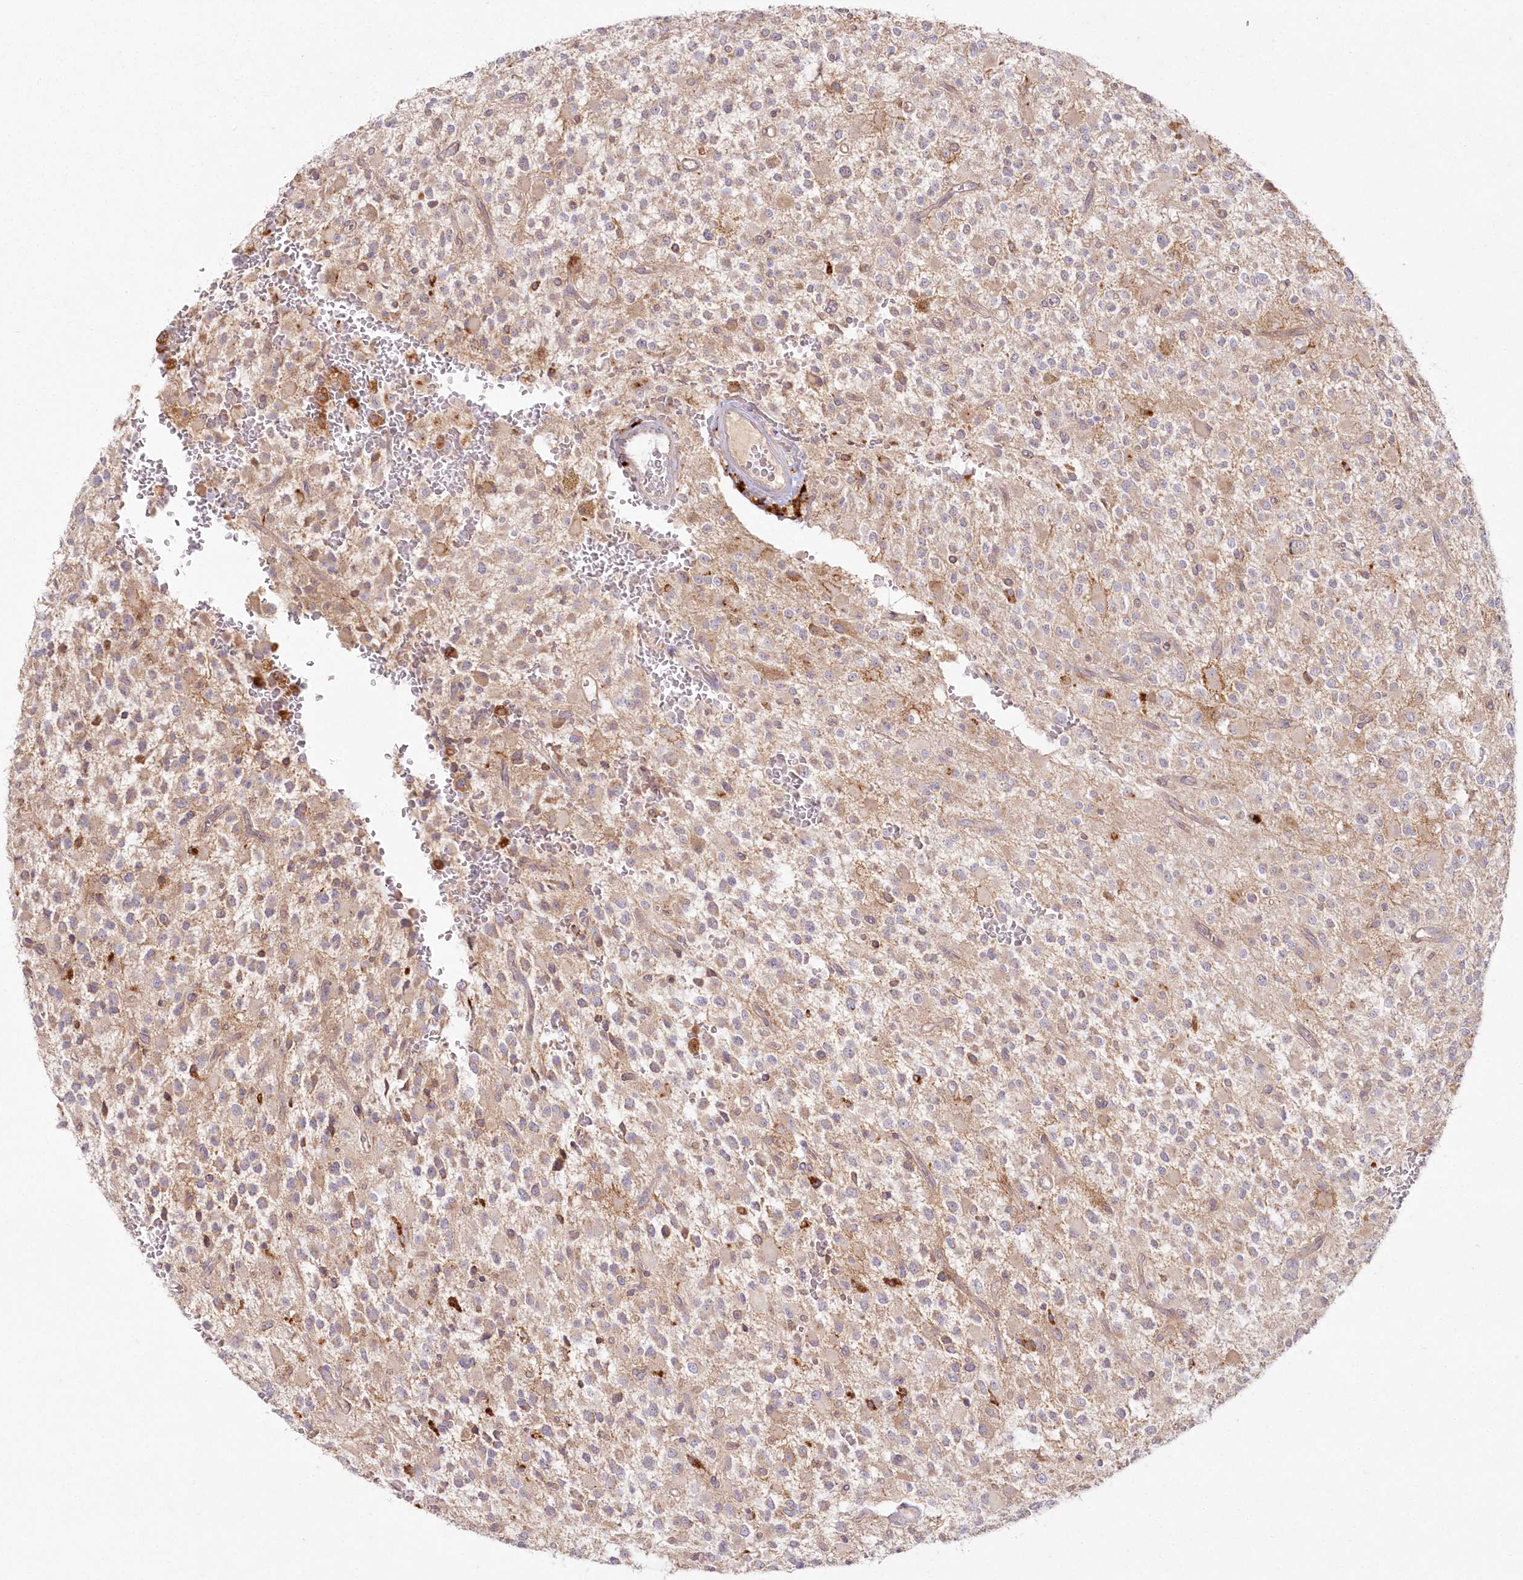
{"staining": {"intensity": "moderate", "quantity": "<25%", "location": "cytoplasmic/membranous"}, "tissue": "glioma", "cell_type": "Tumor cells", "image_type": "cancer", "snomed": [{"axis": "morphology", "description": "Glioma, malignant, High grade"}, {"axis": "topography", "description": "Brain"}], "caption": "Immunohistochemistry photomicrograph of human glioma stained for a protein (brown), which exhibits low levels of moderate cytoplasmic/membranous positivity in approximately <25% of tumor cells.", "gene": "ARSB", "patient": {"sex": "male", "age": 34}}